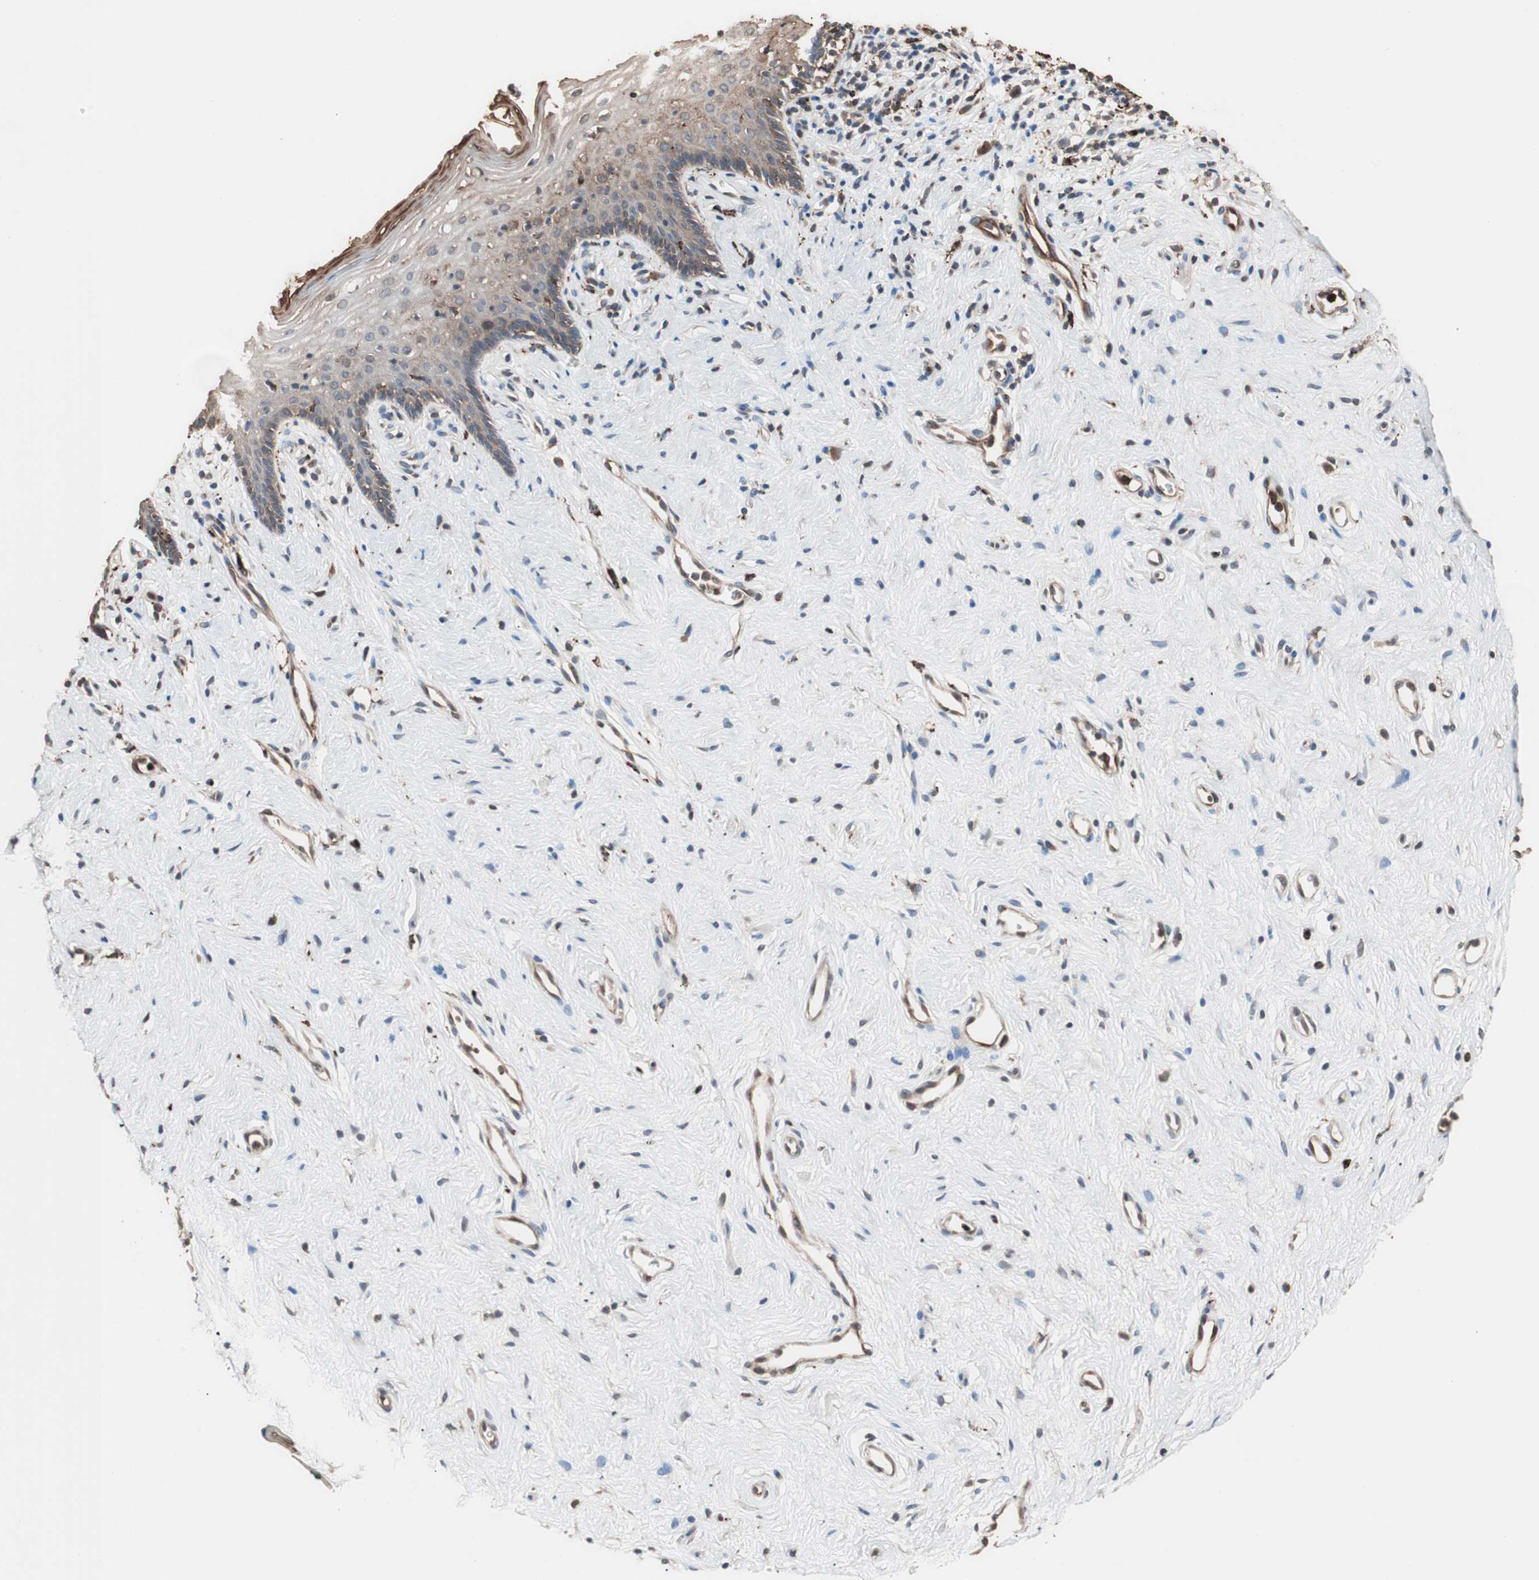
{"staining": {"intensity": "moderate", "quantity": "<25%", "location": "cytoplasmic/membranous"}, "tissue": "vagina", "cell_type": "Squamous epithelial cells", "image_type": "normal", "snomed": [{"axis": "morphology", "description": "Normal tissue, NOS"}, {"axis": "topography", "description": "Vagina"}], "caption": "Immunohistochemical staining of unremarkable human vagina shows low levels of moderate cytoplasmic/membranous staining in about <25% of squamous epithelial cells.", "gene": "CCT3", "patient": {"sex": "female", "age": 44}}